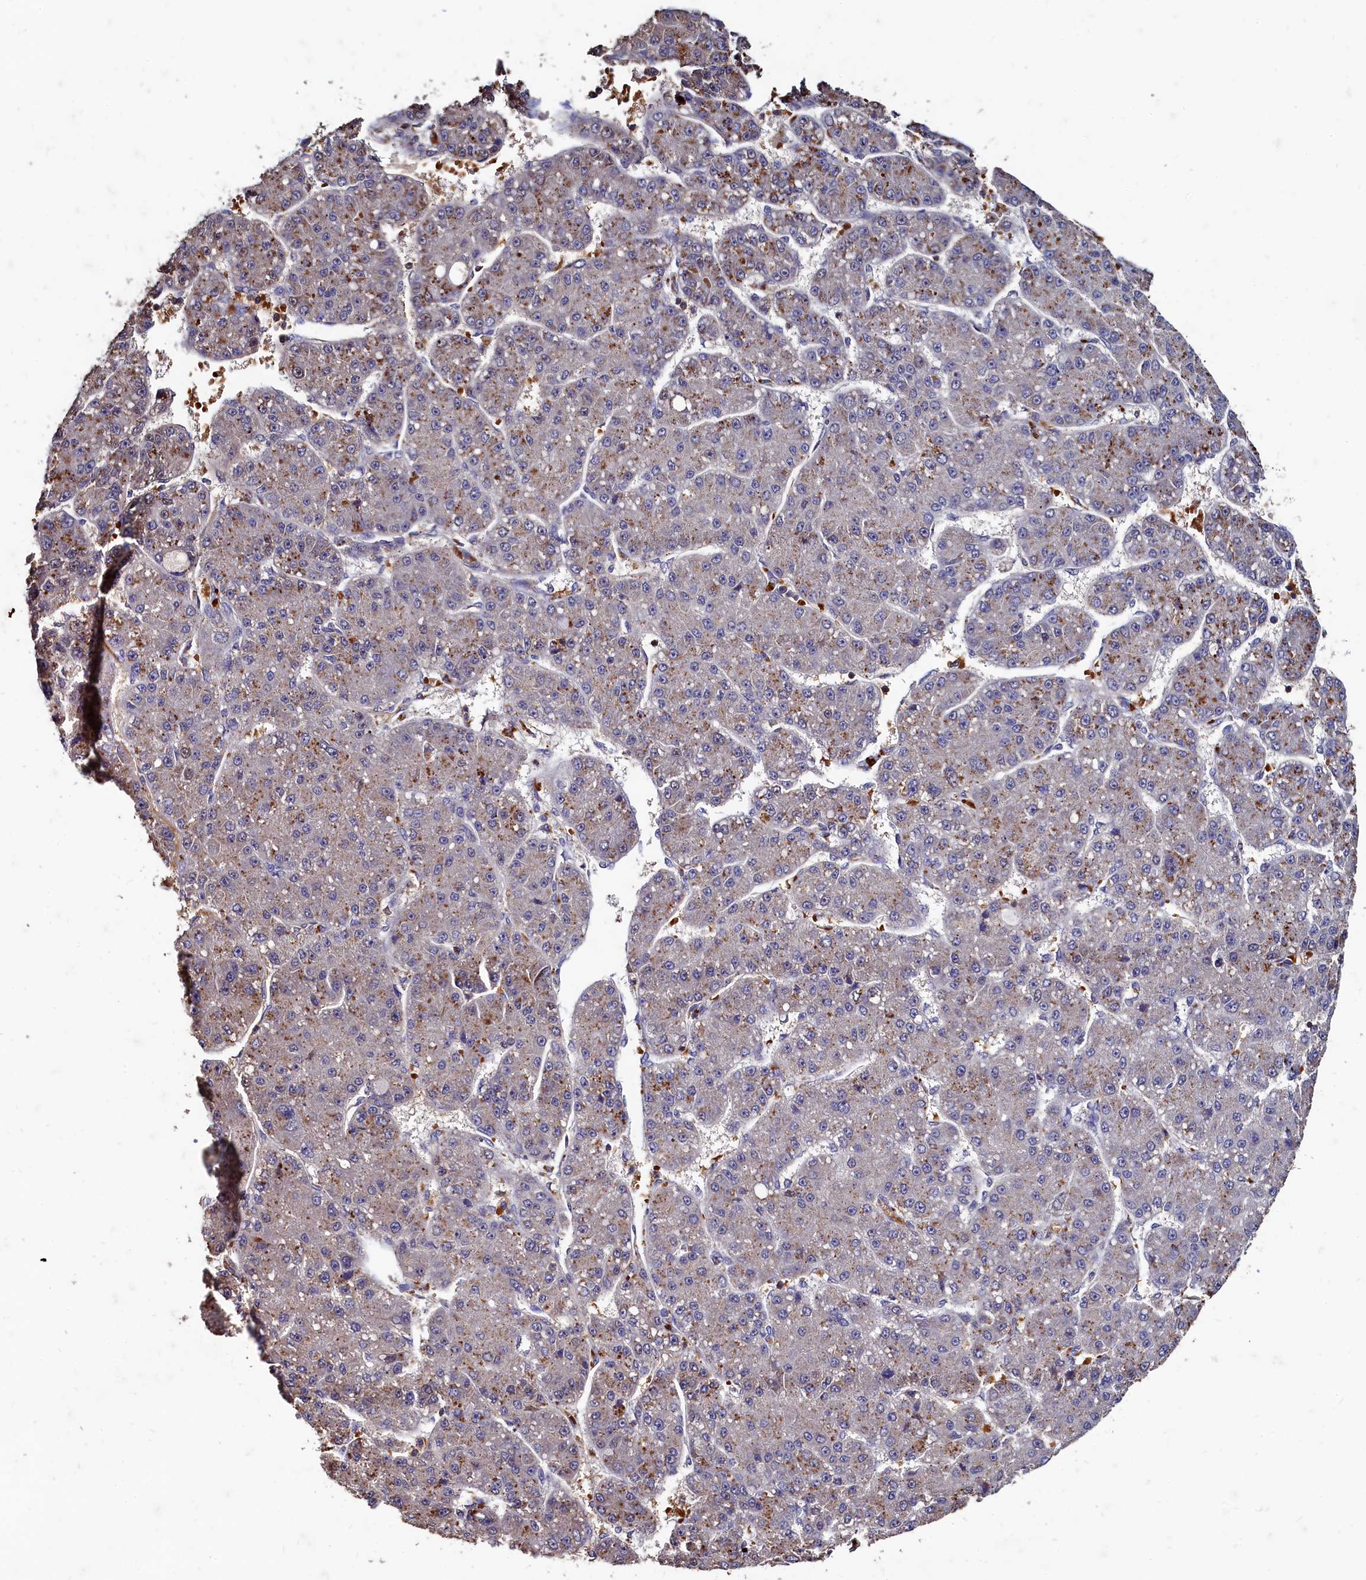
{"staining": {"intensity": "negative", "quantity": "none", "location": "none"}, "tissue": "liver cancer", "cell_type": "Tumor cells", "image_type": "cancer", "snomed": [{"axis": "morphology", "description": "Carcinoma, Hepatocellular, NOS"}, {"axis": "topography", "description": "Liver"}], "caption": "Hepatocellular carcinoma (liver) was stained to show a protein in brown. There is no significant positivity in tumor cells. (Stains: DAB immunohistochemistry (IHC) with hematoxylin counter stain, Microscopy: brightfield microscopy at high magnification).", "gene": "CSTPP1", "patient": {"sex": "male", "age": 67}}